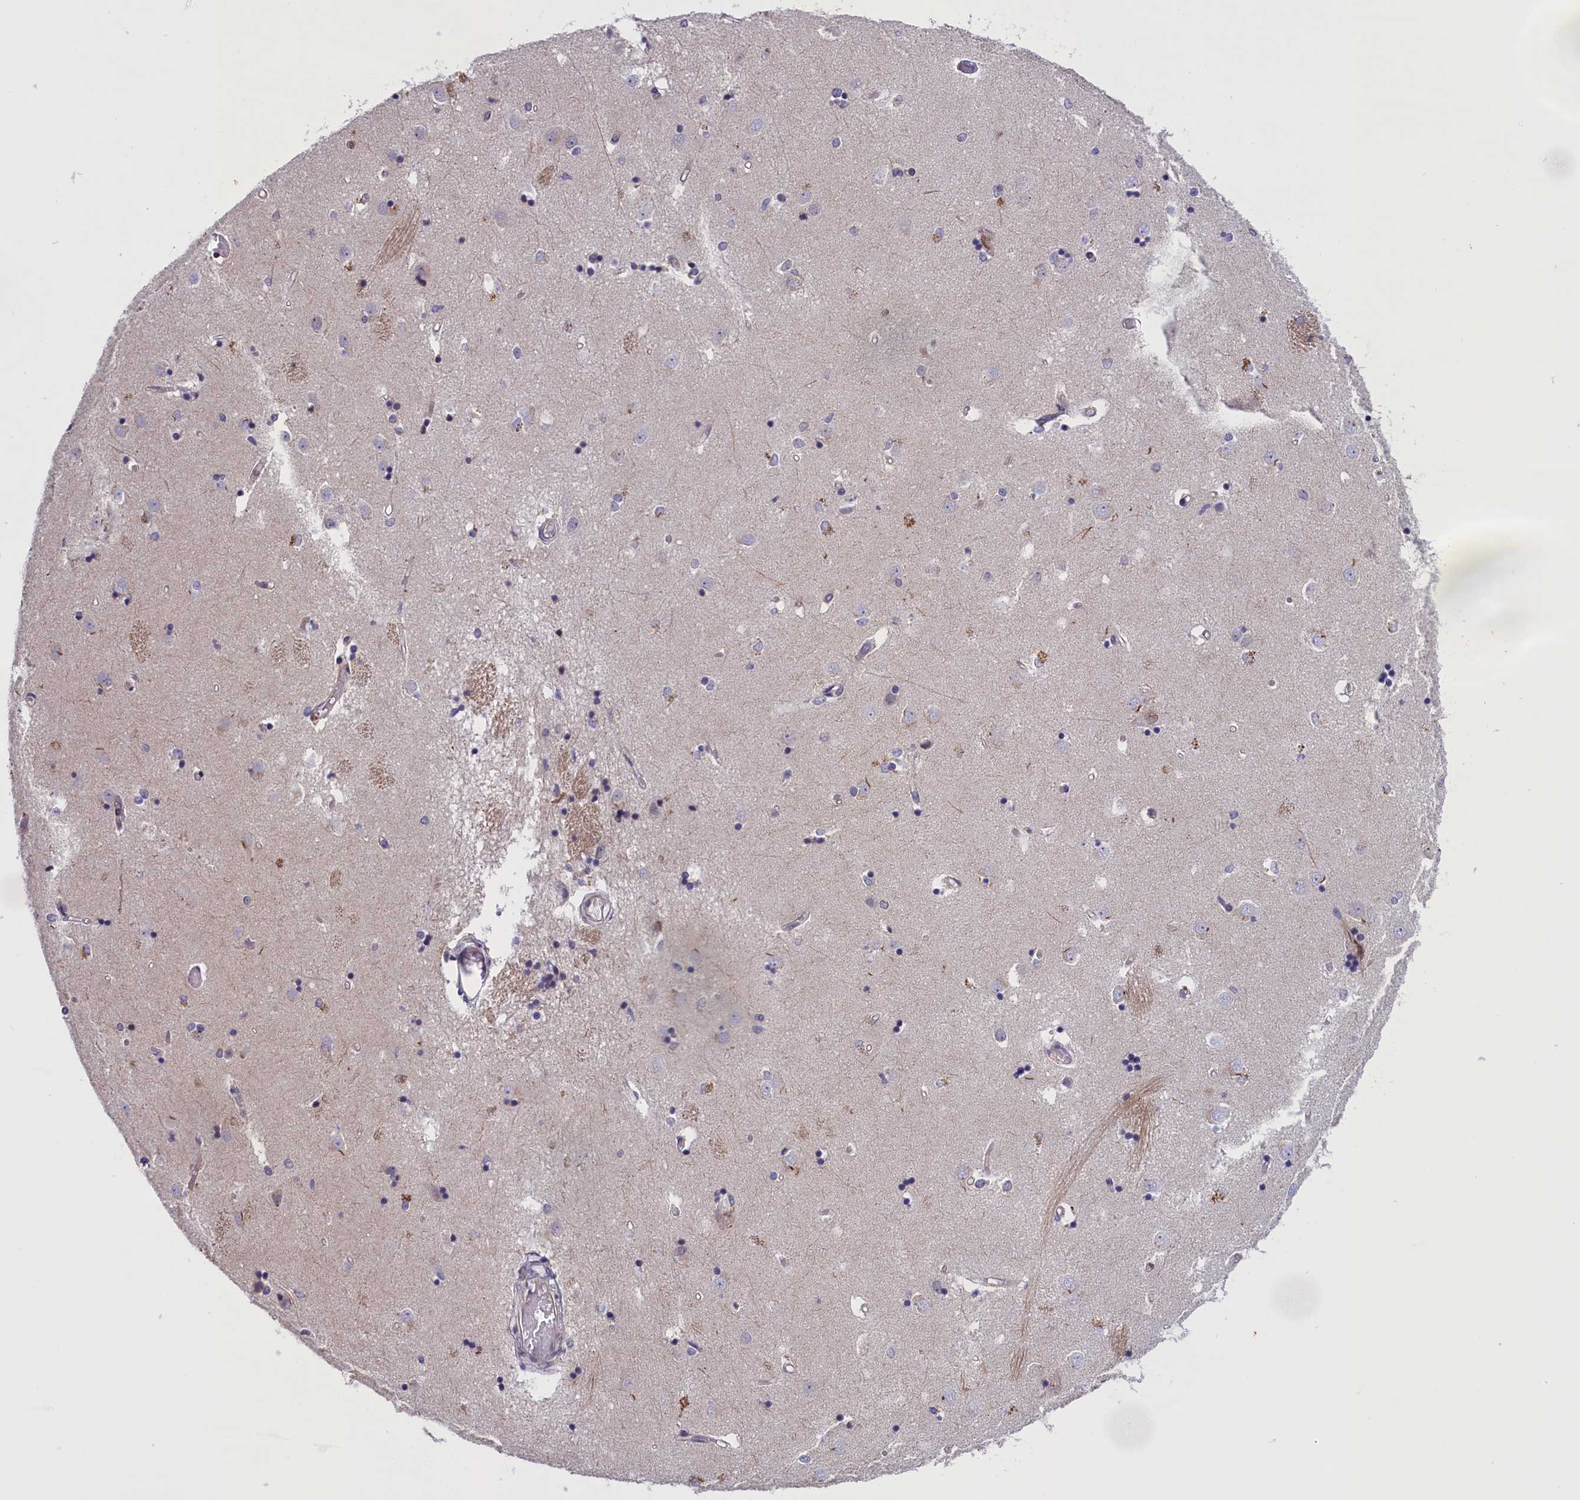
{"staining": {"intensity": "moderate", "quantity": "<25%", "location": "nuclear"}, "tissue": "caudate", "cell_type": "Glial cells", "image_type": "normal", "snomed": [{"axis": "morphology", "description": "Normal tissue, NOS"}, {"axis": "topography", "description": "Lateral ventricle wall"}], "caption": "The immunohistochemical stain labels moderate nuclear expression in glial cells of benign caudate. The staining was performed using DAB (3,3'-diaminobenzidine) to visualize the protein expression in brown, while the nuclei were stained in blue with hematoxylin (Magnification: 20x).", "gene": "IGFALS", "patient": {"sex": "male", "age": 45}}